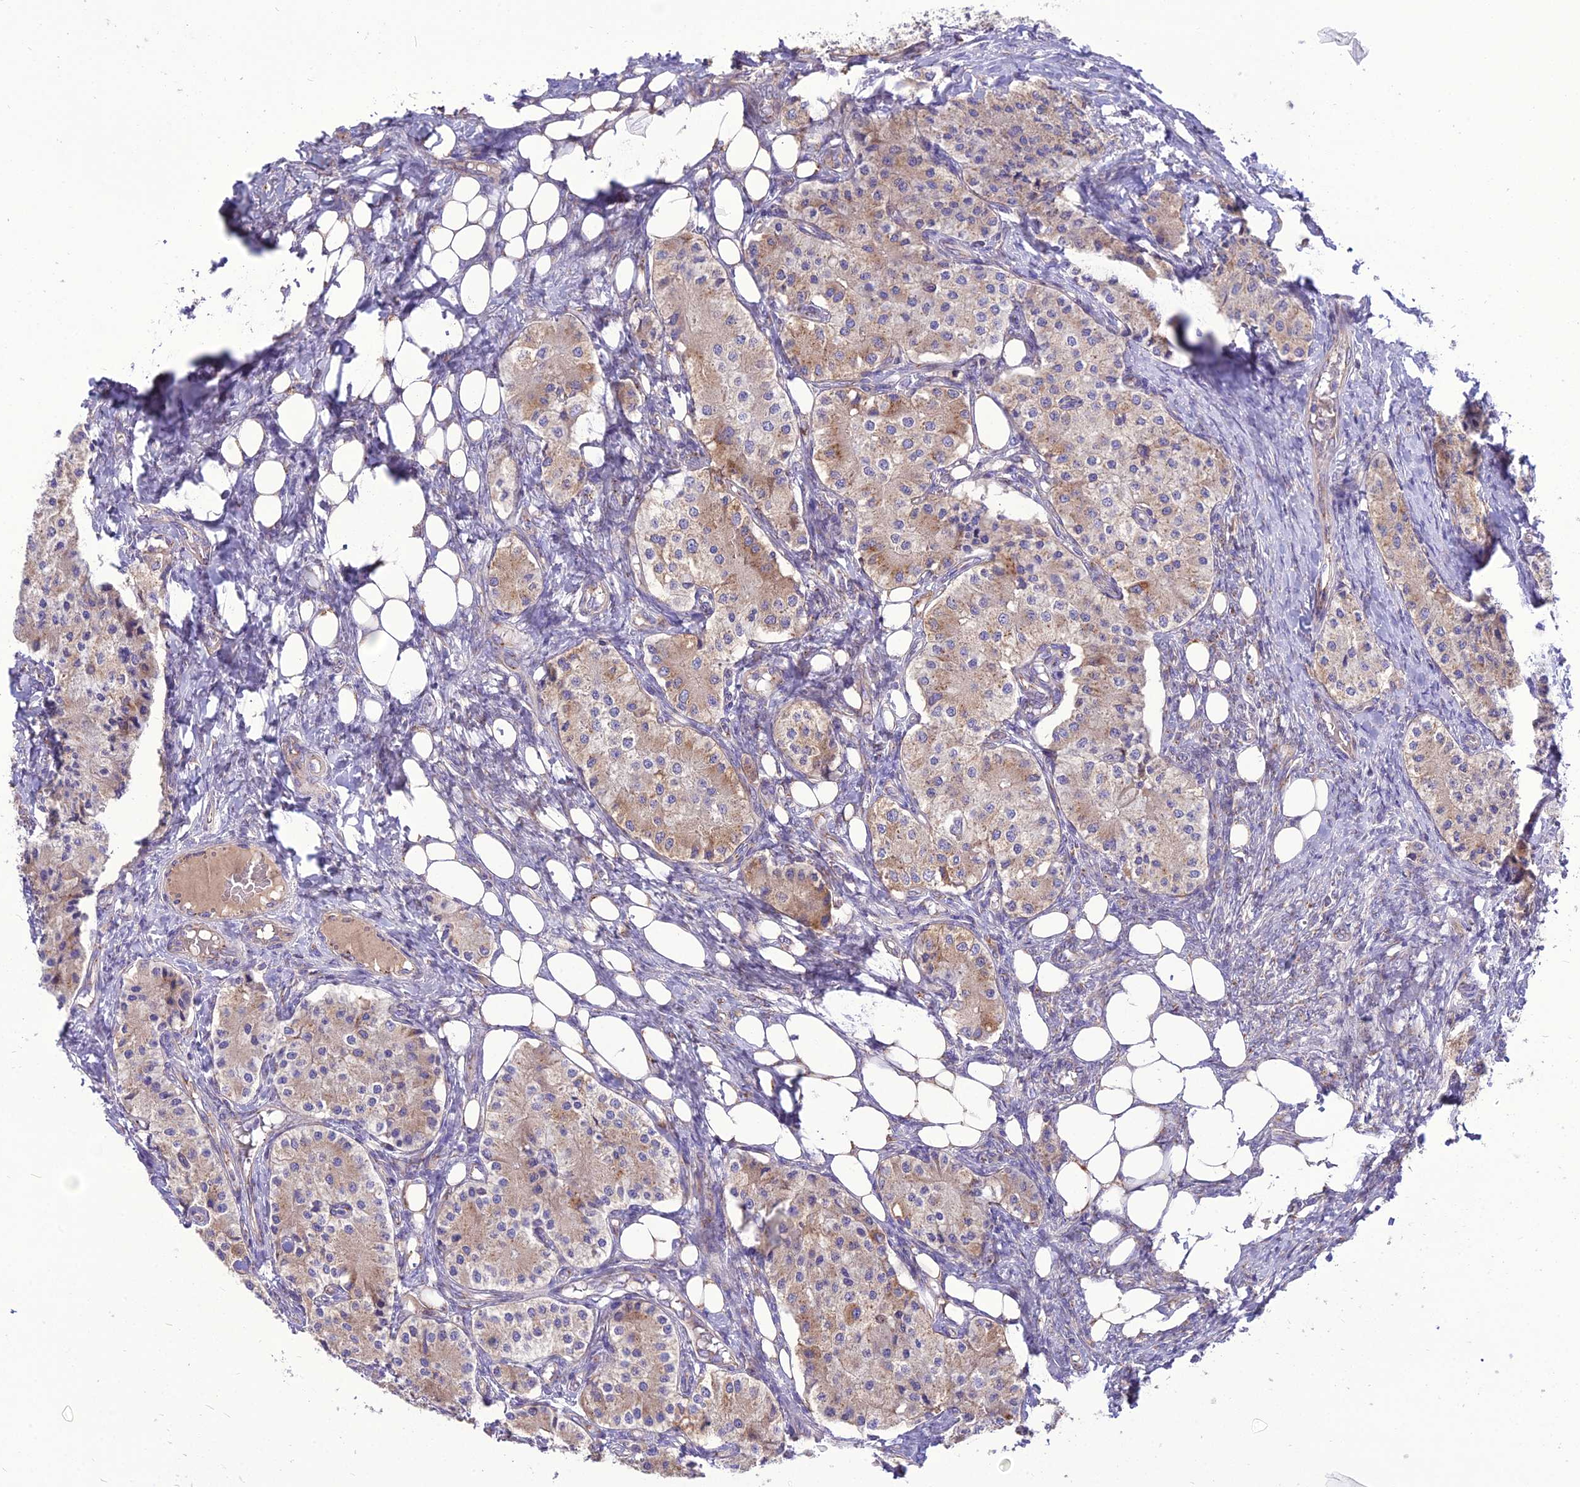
{"staining": {"intensity": "moderate", "quantity": "<25%", "location": "cytoplasmic/membranous"}, "tissue": "carcinoid", "cell_type": "Tumor cells", "image_type": "cancer", "snomed": [{"axis": "morphology", "description": "Carcinoid, malignant, NOS"}, {"axis": "topography", "description": "Colon"}], "caption": "Carcinoid was stained to show a protein in brown. There is low levels of moderate cytoplasmic/membranous expression in about <25% of tumor cells.", "gene": "SPRYD7", "patient": {"sex": "female", "age": 52}}